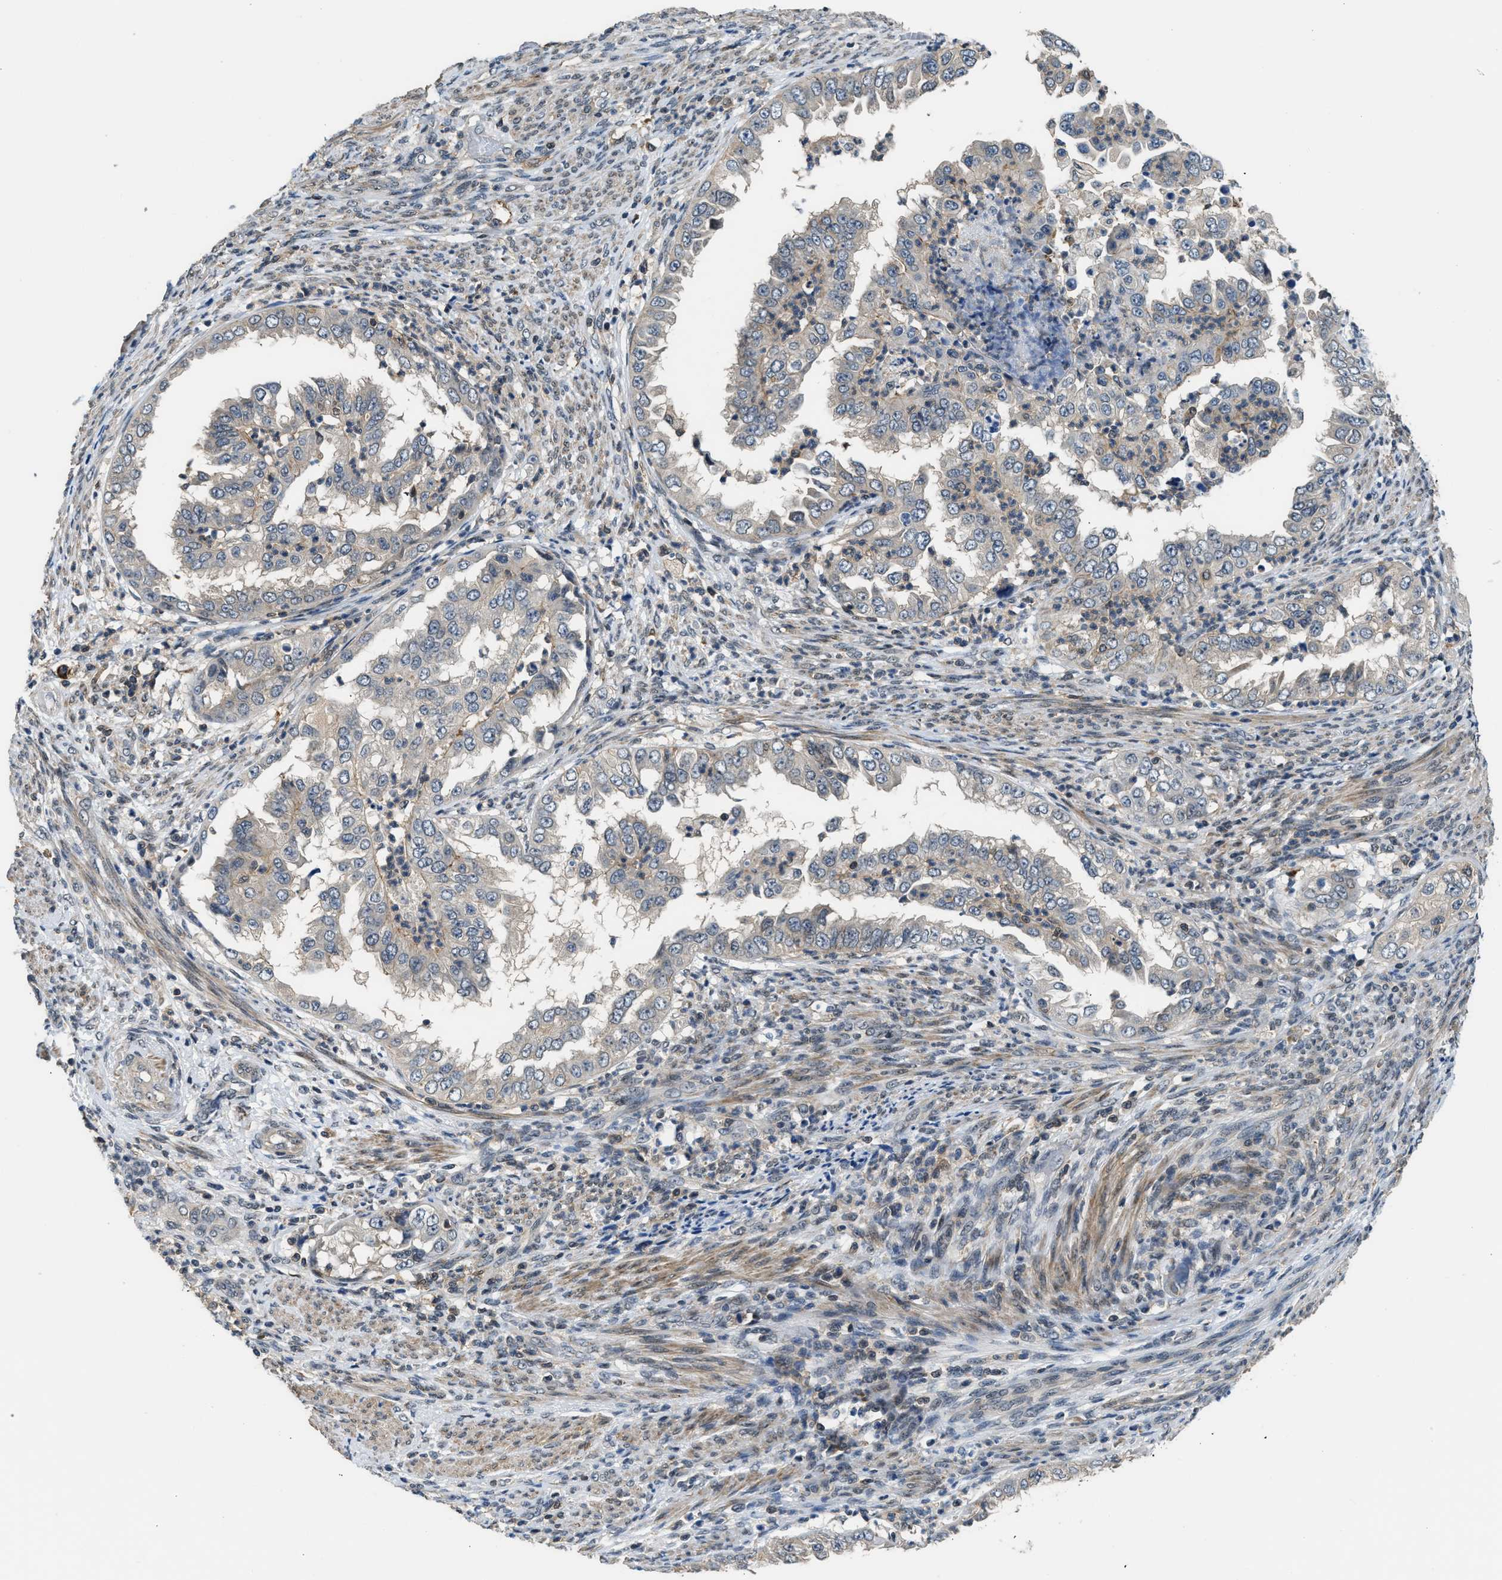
{"staining": {"intensity": "negative", "quantity": "none", "location": "none"}, "tissue": "endometrial cancer", "cell_type": "Tumor cells", "image_type": "cancer", "snomed": [{"axis": "morphology", "description": "Adenocarcinoma, NOS"}, {"axis": "topography", "description": "Endometrium"}], "caption": "IHC image of human endometrial adenocarcinoma stained for a protein (brown), which shows no positivity in tumor cells. (Brightfield microscopy of DAB IHC at high magnification).", "gene": "MTMR1", "patient": {"sex": "female", "age": 85}}